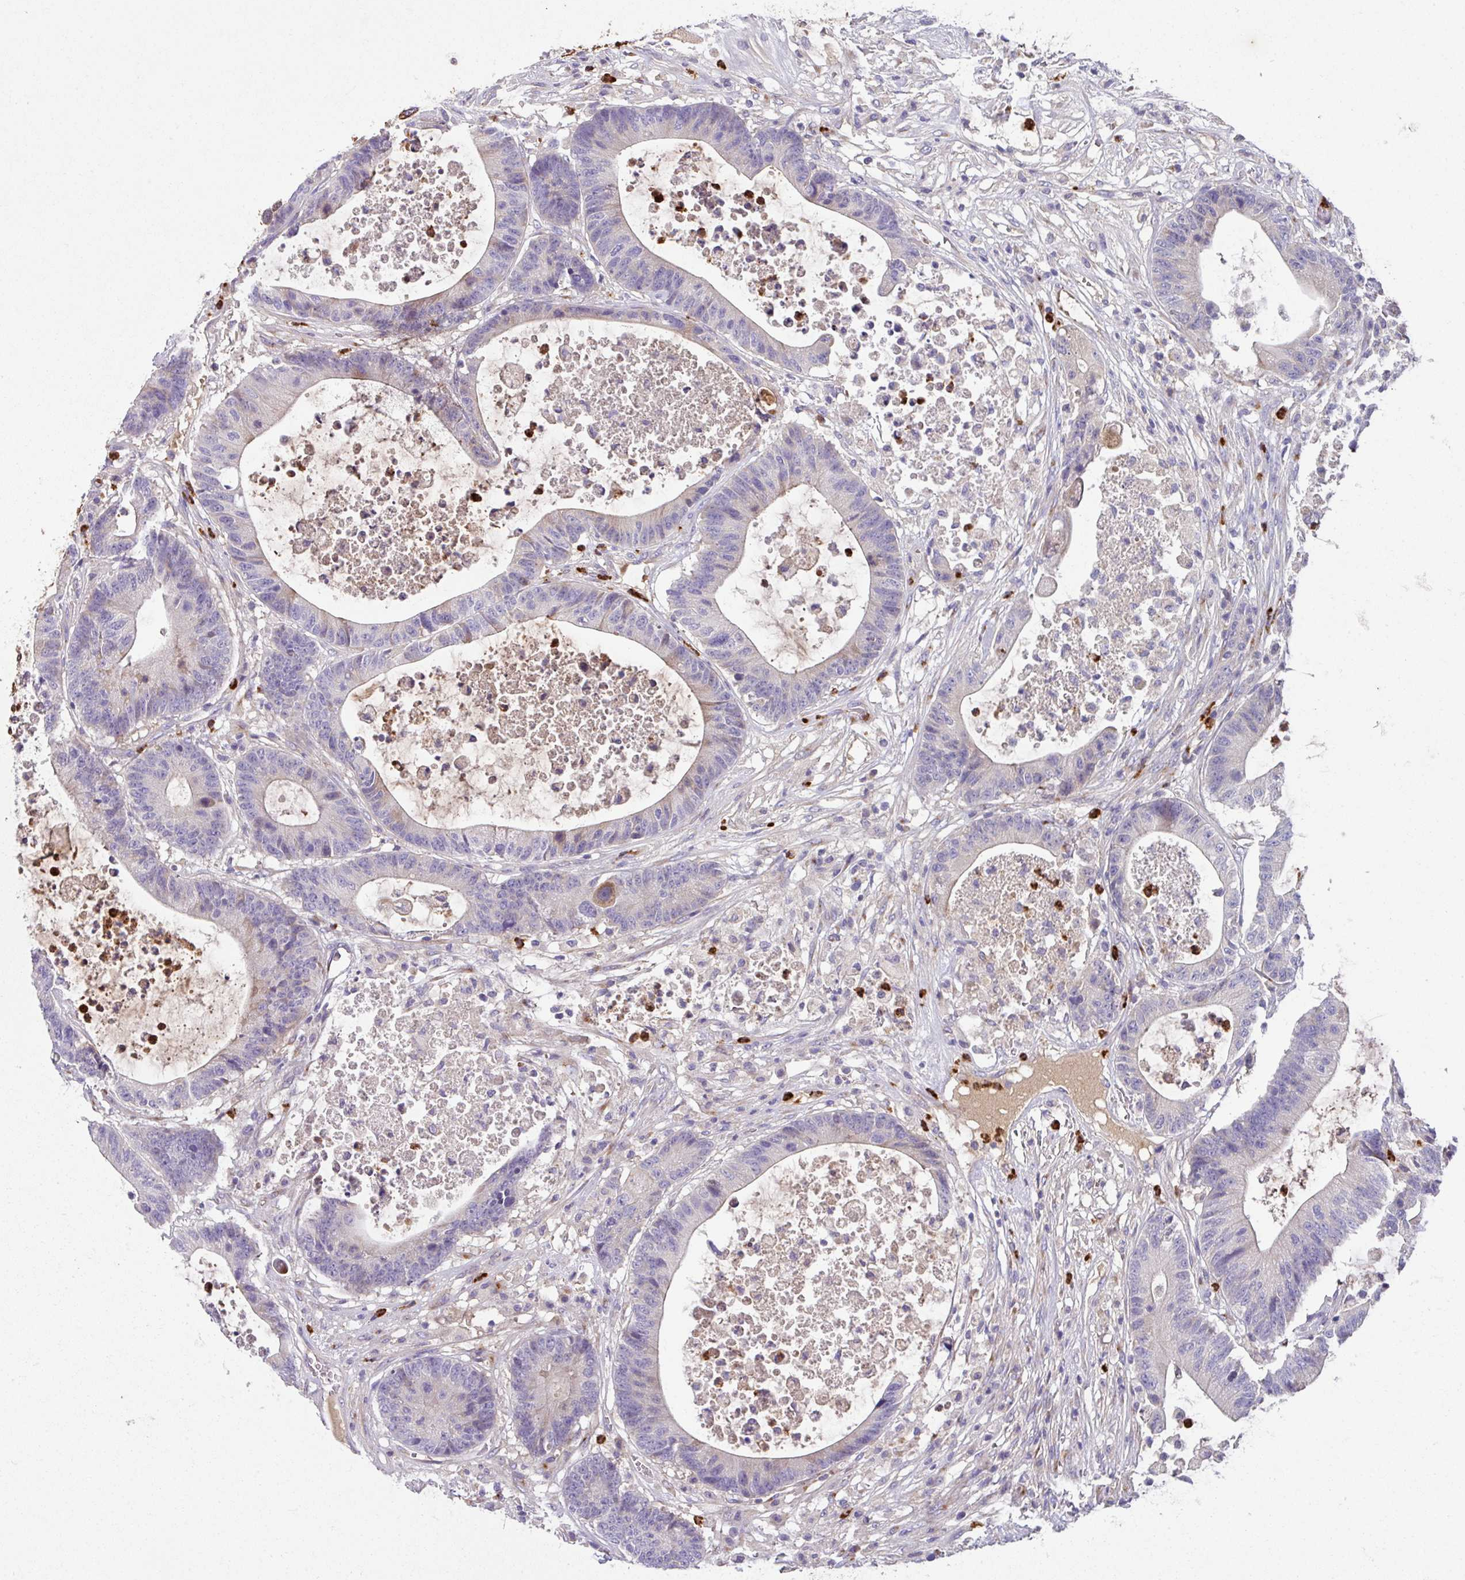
{"staining": {"intensity": "negative", "quantity": "none", "location": "none"}, "tissue": "colorectal cancer", "cell_type": "Tumor cells", "image_type": "cancer", "snomed": [{"axis": "morphology", "description": "Adenocarcinoma, NOS"}, {"axis": "topography", "description": "Colon"}], "caption": "DAB (3,3'-diaminobenzidine) immunohistochemical staining of colorectal adenocarcinoma exhibits no significant expression in tumor cells. The staining is performed using DAB brown chromogen with nuclei counter-stained in using hematoxylin.", "gene": "CRISP3", "patient": {"sex": "female", "age": 84}}